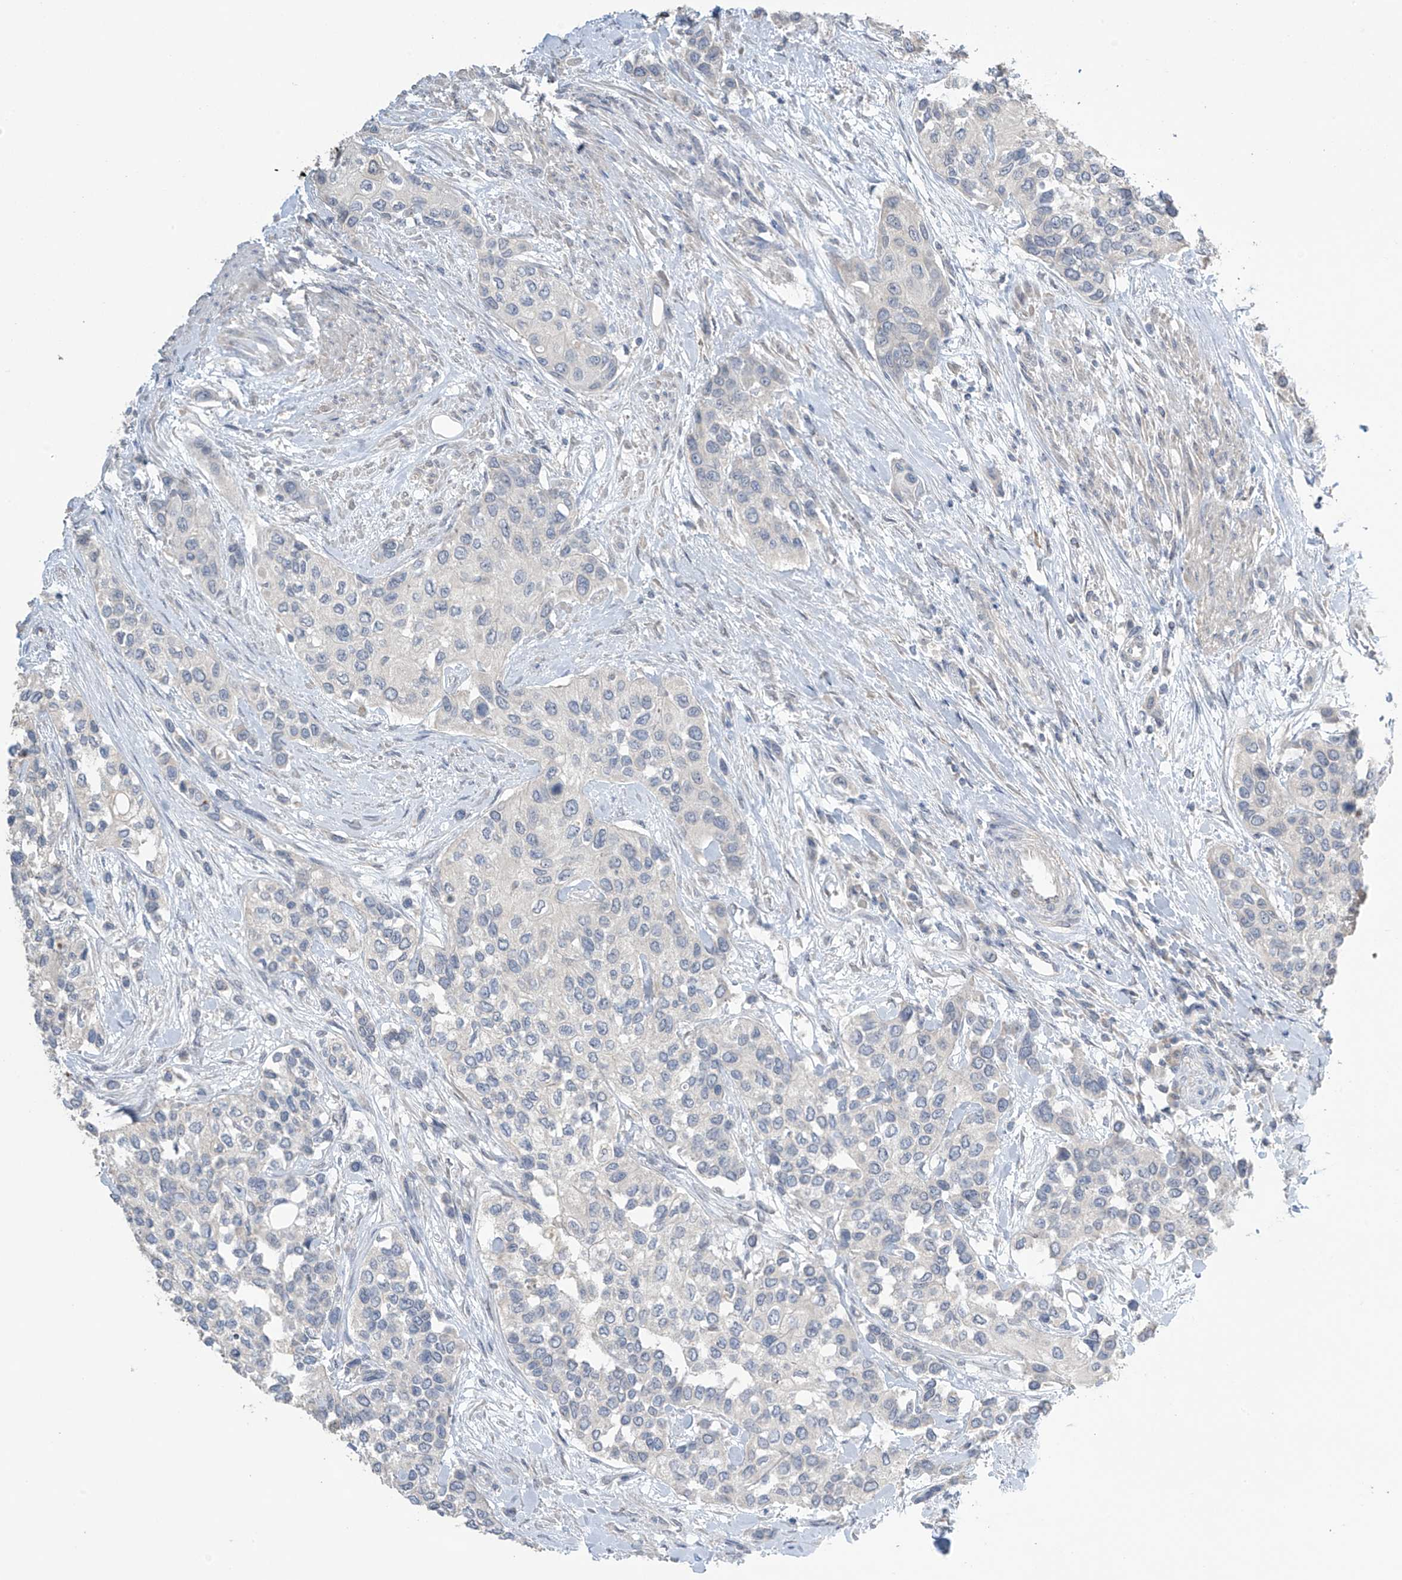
{"staining": {"intensity": "negative", "quantity": "none", "location": "none"}, "tissue": "urothelial cancer", "cell_type": "Tumor cells", "image_type": "cancer", "snomed": [{"axis": "morphology", "description": "Normal tissue, NOS"}, {"axis": "morphology", "description": "Urothelial carcinoma, High grade"}, {"axis": "topography", "description": "Vascular tissue"}, {"axis": "topography", "description": "Urinary bladder"}], "caption": "Immunohistochemistry (IHC) of human urothelial cancer shows no expression in tumor cells.", "gene": "SLFN14", "patient": {"sex": "female", "age": 56}}